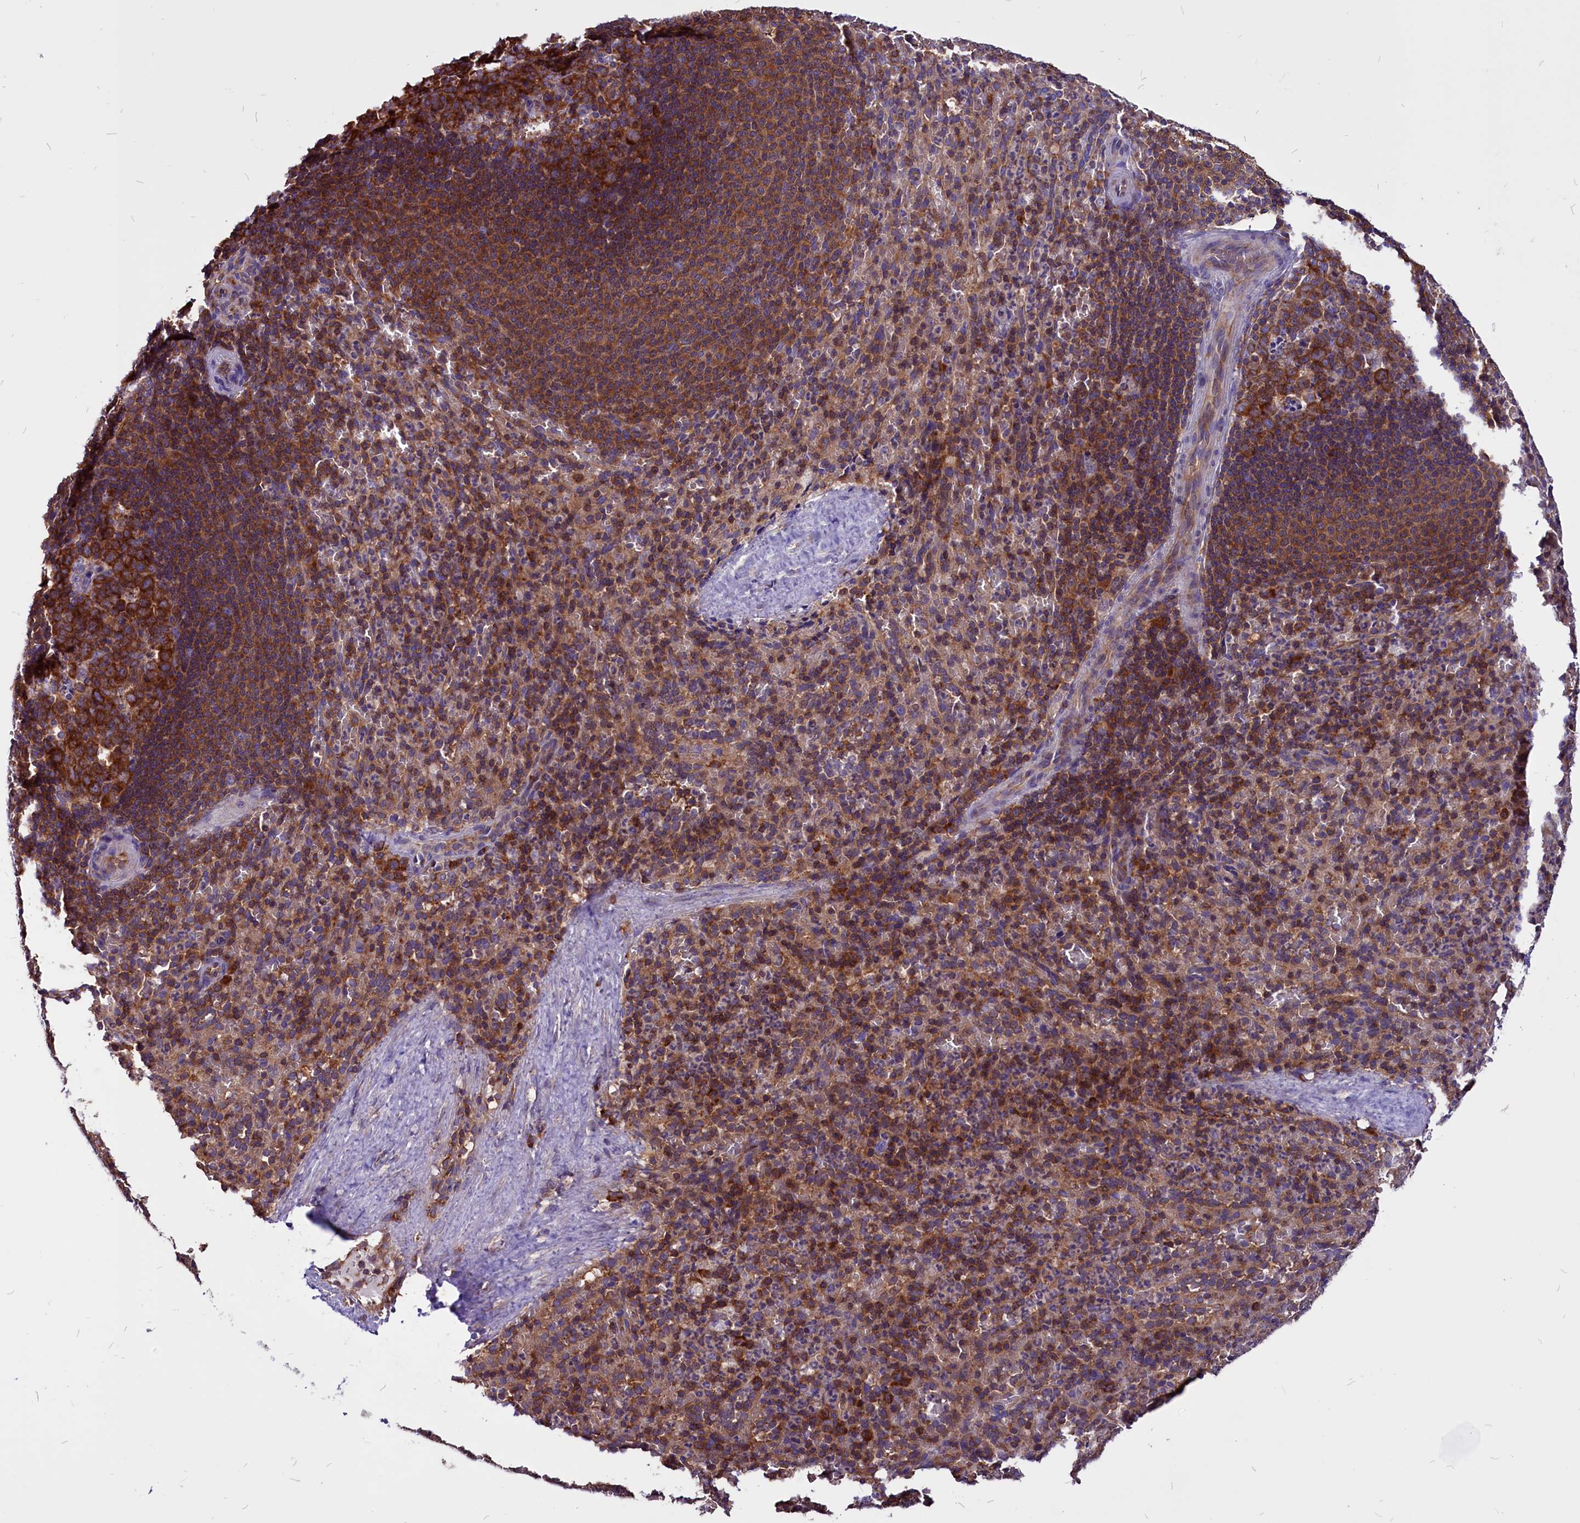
{"staining": {"intensity": "strong", "quantity": "25%-75%", "location": "cytoplasmic/membranous"}, "tissue": "spleen", "cell_type": "Cells in red pulp", "image_type": "normal", "snomed": [{"axis": "morphology", "description": "Normal tissue, NOS"}, {"axis": "topography", "description": "Spleen"}], "caption": "Brown immunohistochemical staining in benign human spleen reveals strong cytoplasmic/membranous staining in approximately 25%-75% of cells in red pulp.", "gene": "EIF3G", "patient": {"sex": "female", "age": 21}}